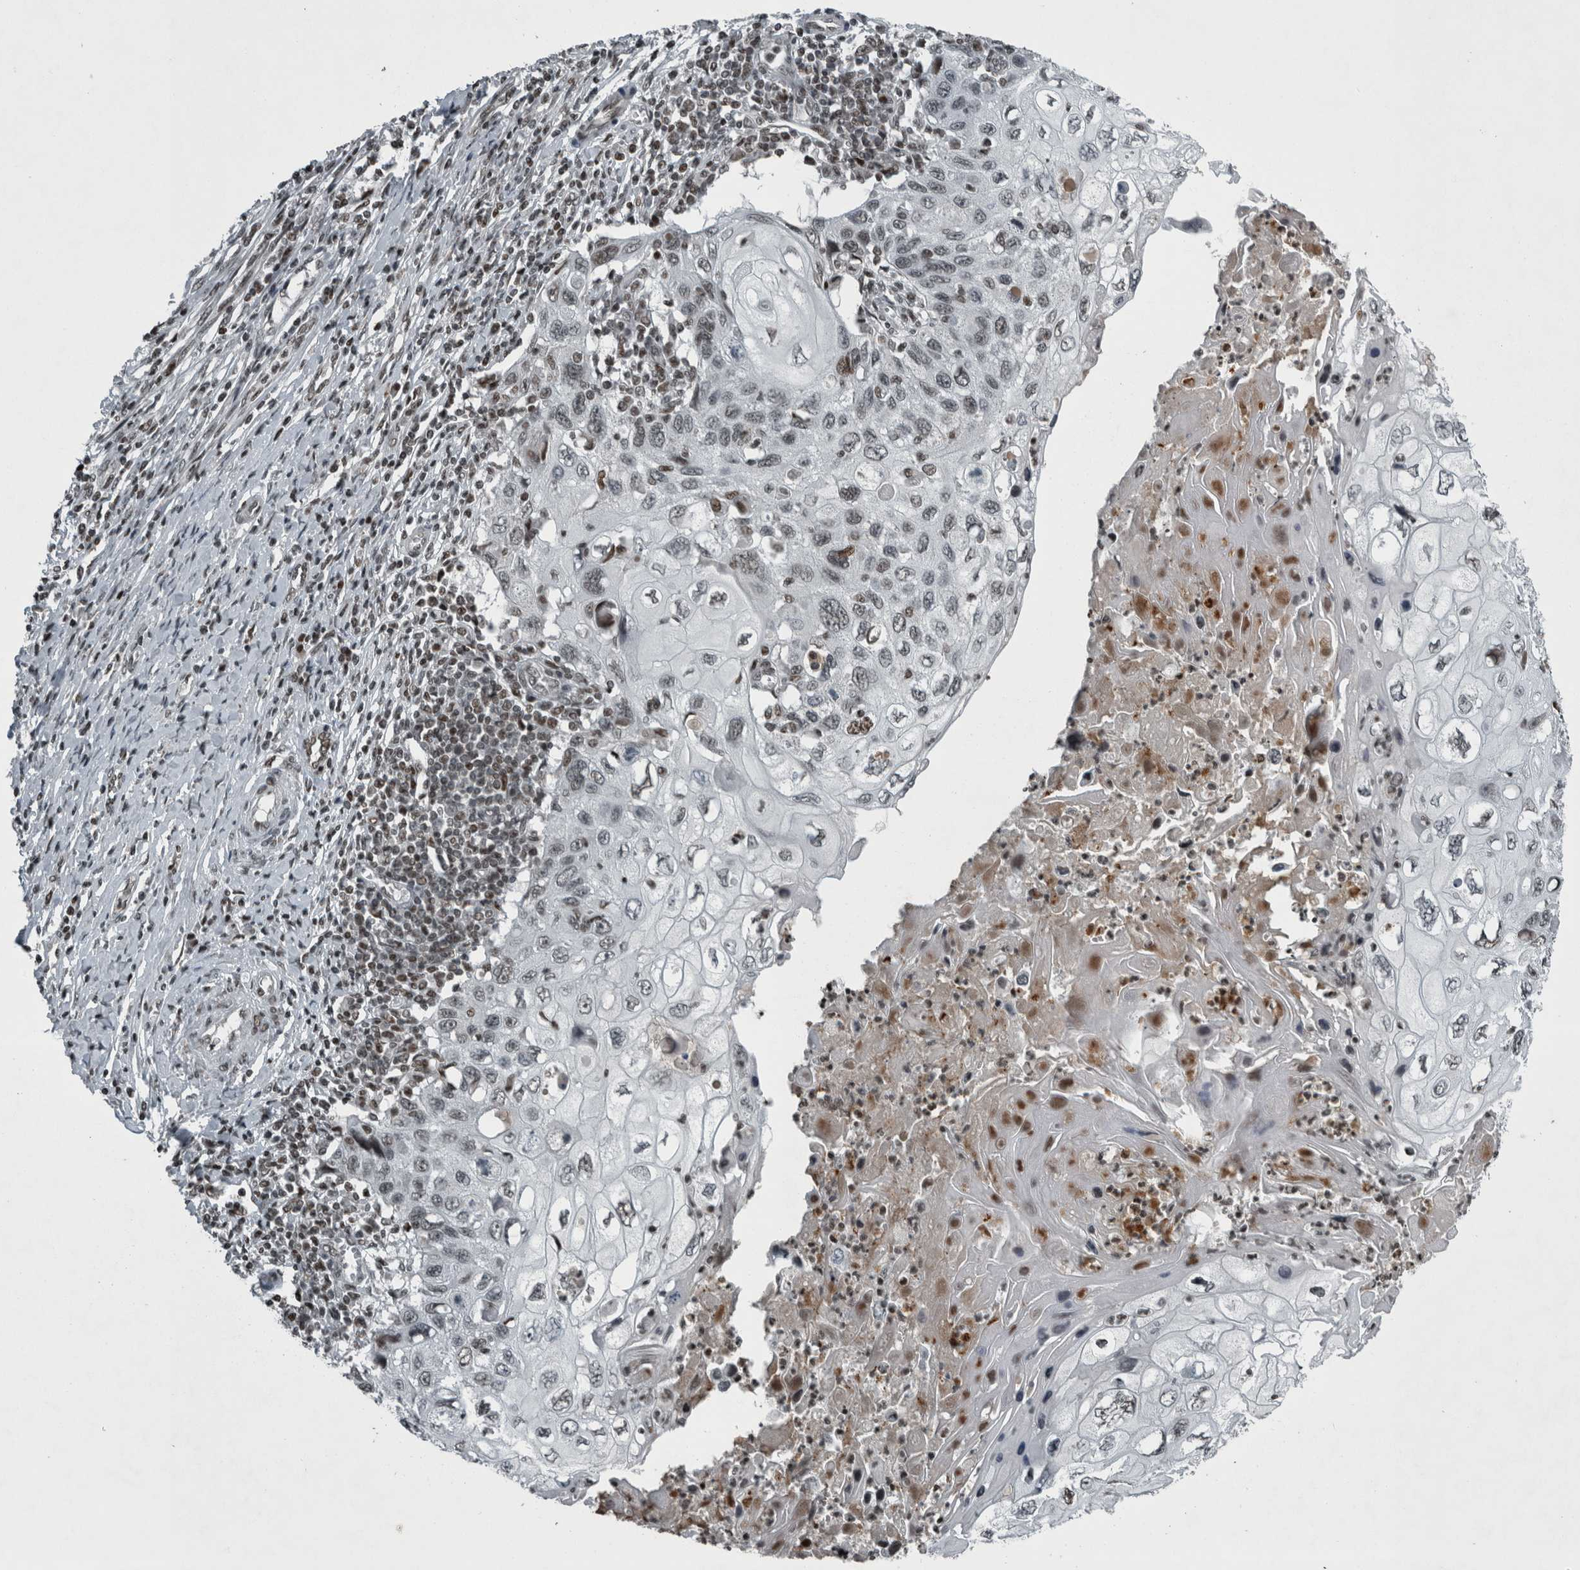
{"staining": {"intensity": "weak", "quantity": "25%-75%", "location": "nuclear"}, "tissue": "cervical cancer", "cell_type": "Tumor cells", "image_type": "cancer", "snomed": [{"axis": "morphology", "description": "Squamous cell carcinoma, NOS"}, {"axis": "topography", "description": "Cervix"}], "caption": "Protein expression analysis of human cervical squamous cell carcinoma reveals weak nuclear staining in about 25%-75% of tumor cells.", "gene": "UNC50", "patient": {"sex": "female", "age": 70}}